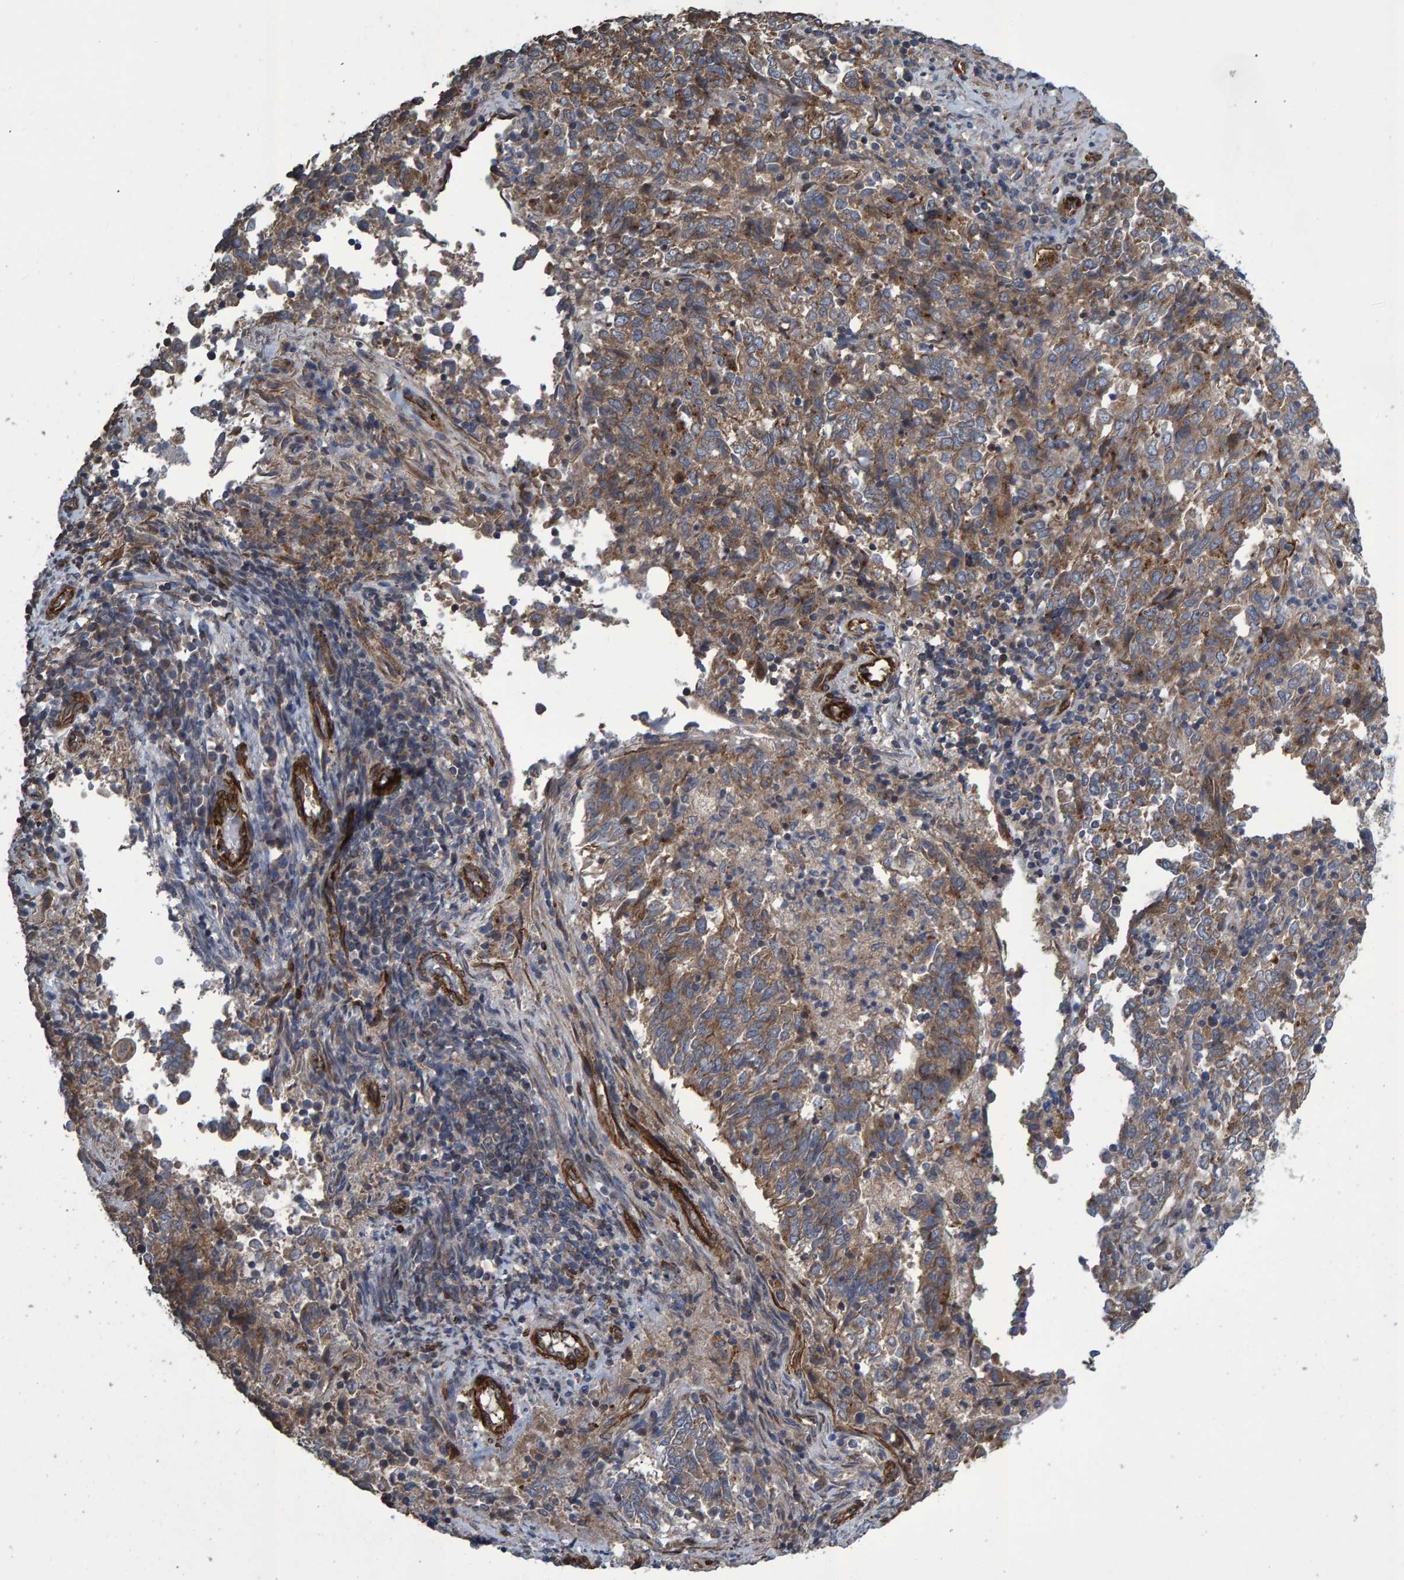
{"staining": {"intensity": "moderate", "quantity": ">75%", "location": "cytoplasmic/membranous"}, "tissue": "endometrial cancer", "cell_type": "Tumor cells", "image_type": "cancer", "snomed": [{"axis": "morphology", "description": "Adenocarcinoma, NOS"}, {"axis": "topography", "description": "Endometrium"}], "caption": "The immunohistochemical stain highlights moderate cytoplasmic/membranous staining in tumor cells of endometrial adenocarcinoma tissue.", "gene": "SLIT2", "patient": {"sex": "female", "age": 80}}